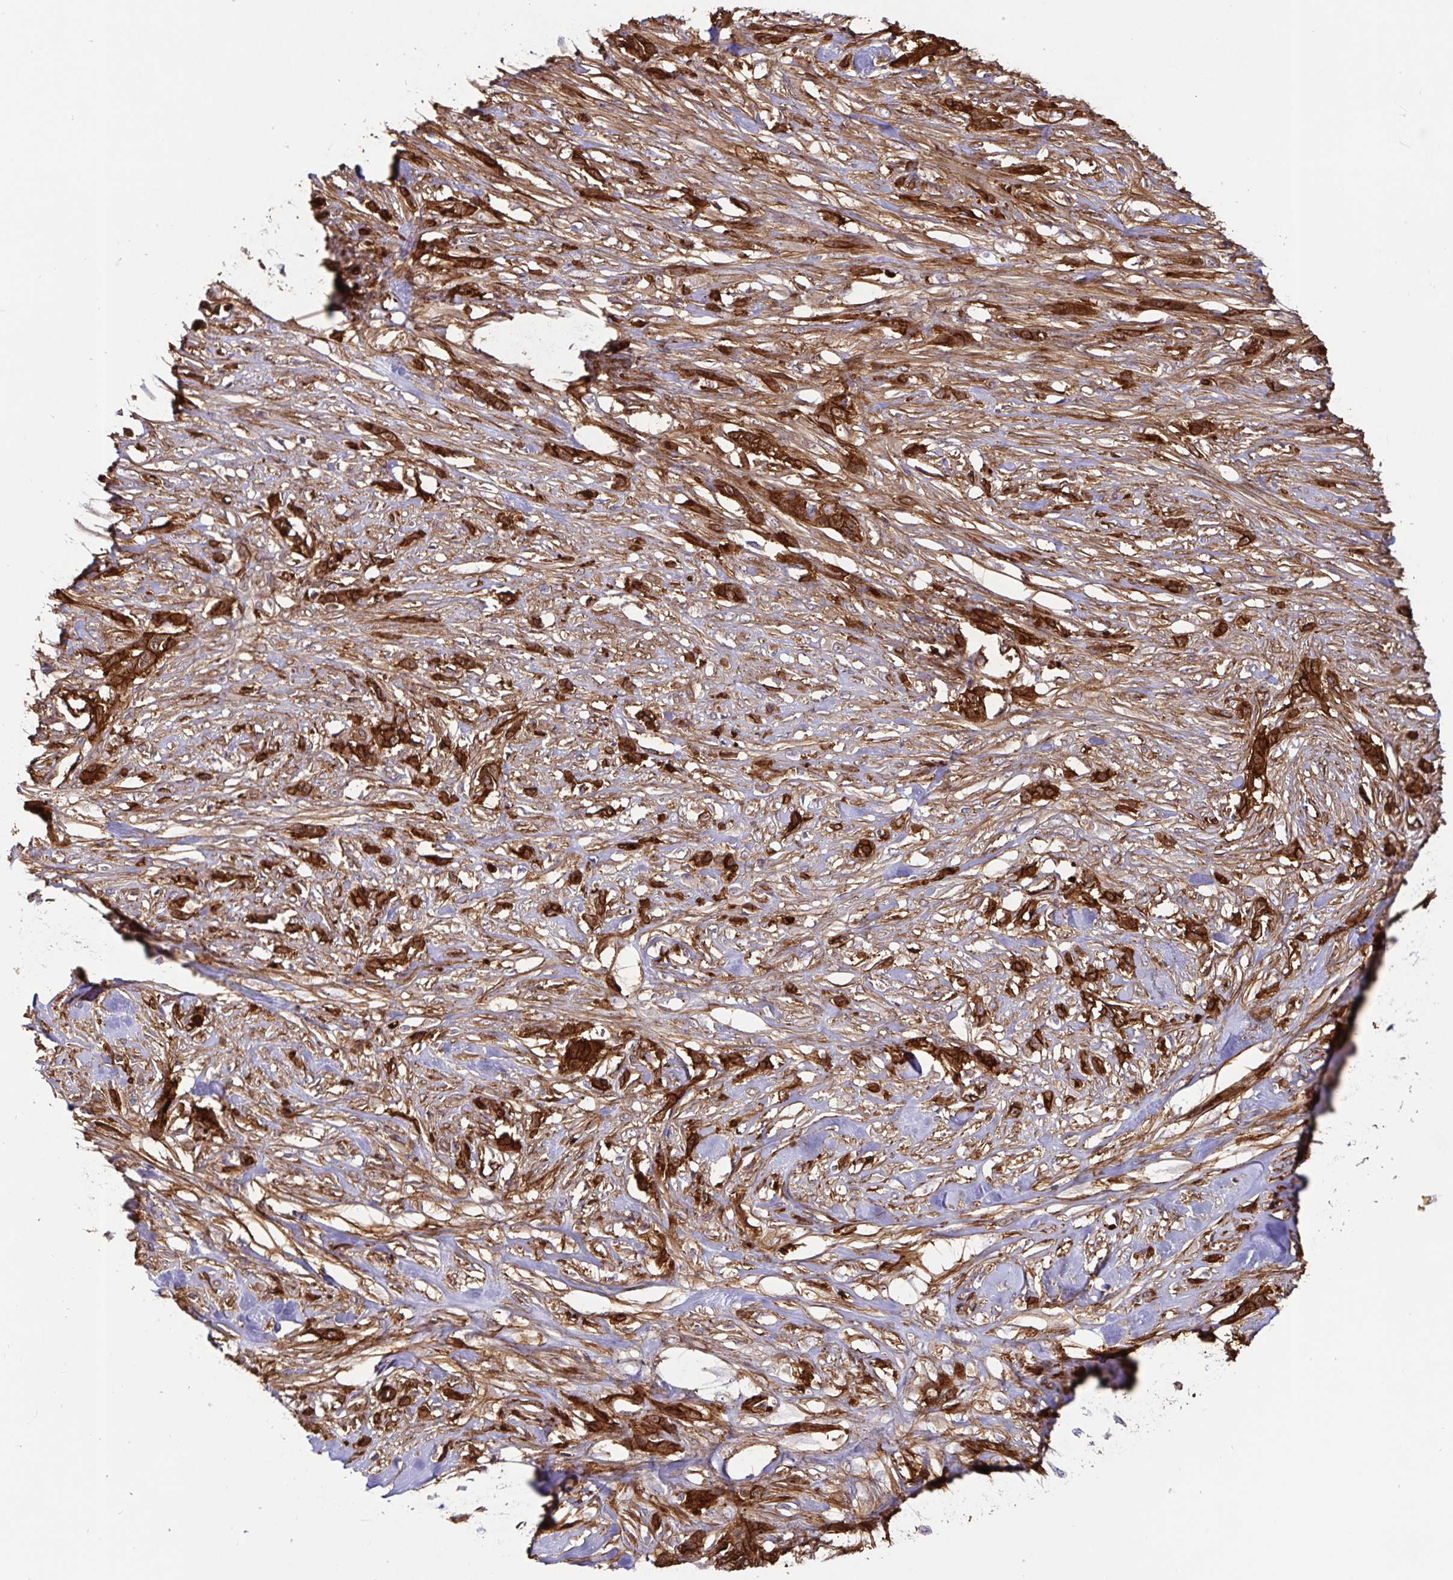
{"staining": {"intensity": "strong", "quantity": ">75%", "location": "cytoplasmic/membranous"}, "tissue": "skin cancer", "cell_type": "Tumor cells", "image_type": "cancer", "snomed": [{"axis": "morphology", "description": "Squamous cell carcinoma, NOS"}, {"axis": "topography", "description": "Skin"}], "caption": "Tumor cells exhibit high levels of strong cytoplasmic/membranous staining in approximately >75% of cells in skin cancer (squamous cell carcinoma). The staining is performed using DAB (3,3'-diaminobenzidine) brown chromogen to label protein expression. The nuclei are counter-stained blue using hematoxylin.", "gene": "ANXA2", "patient": {"sex": "female", "age": 59}}